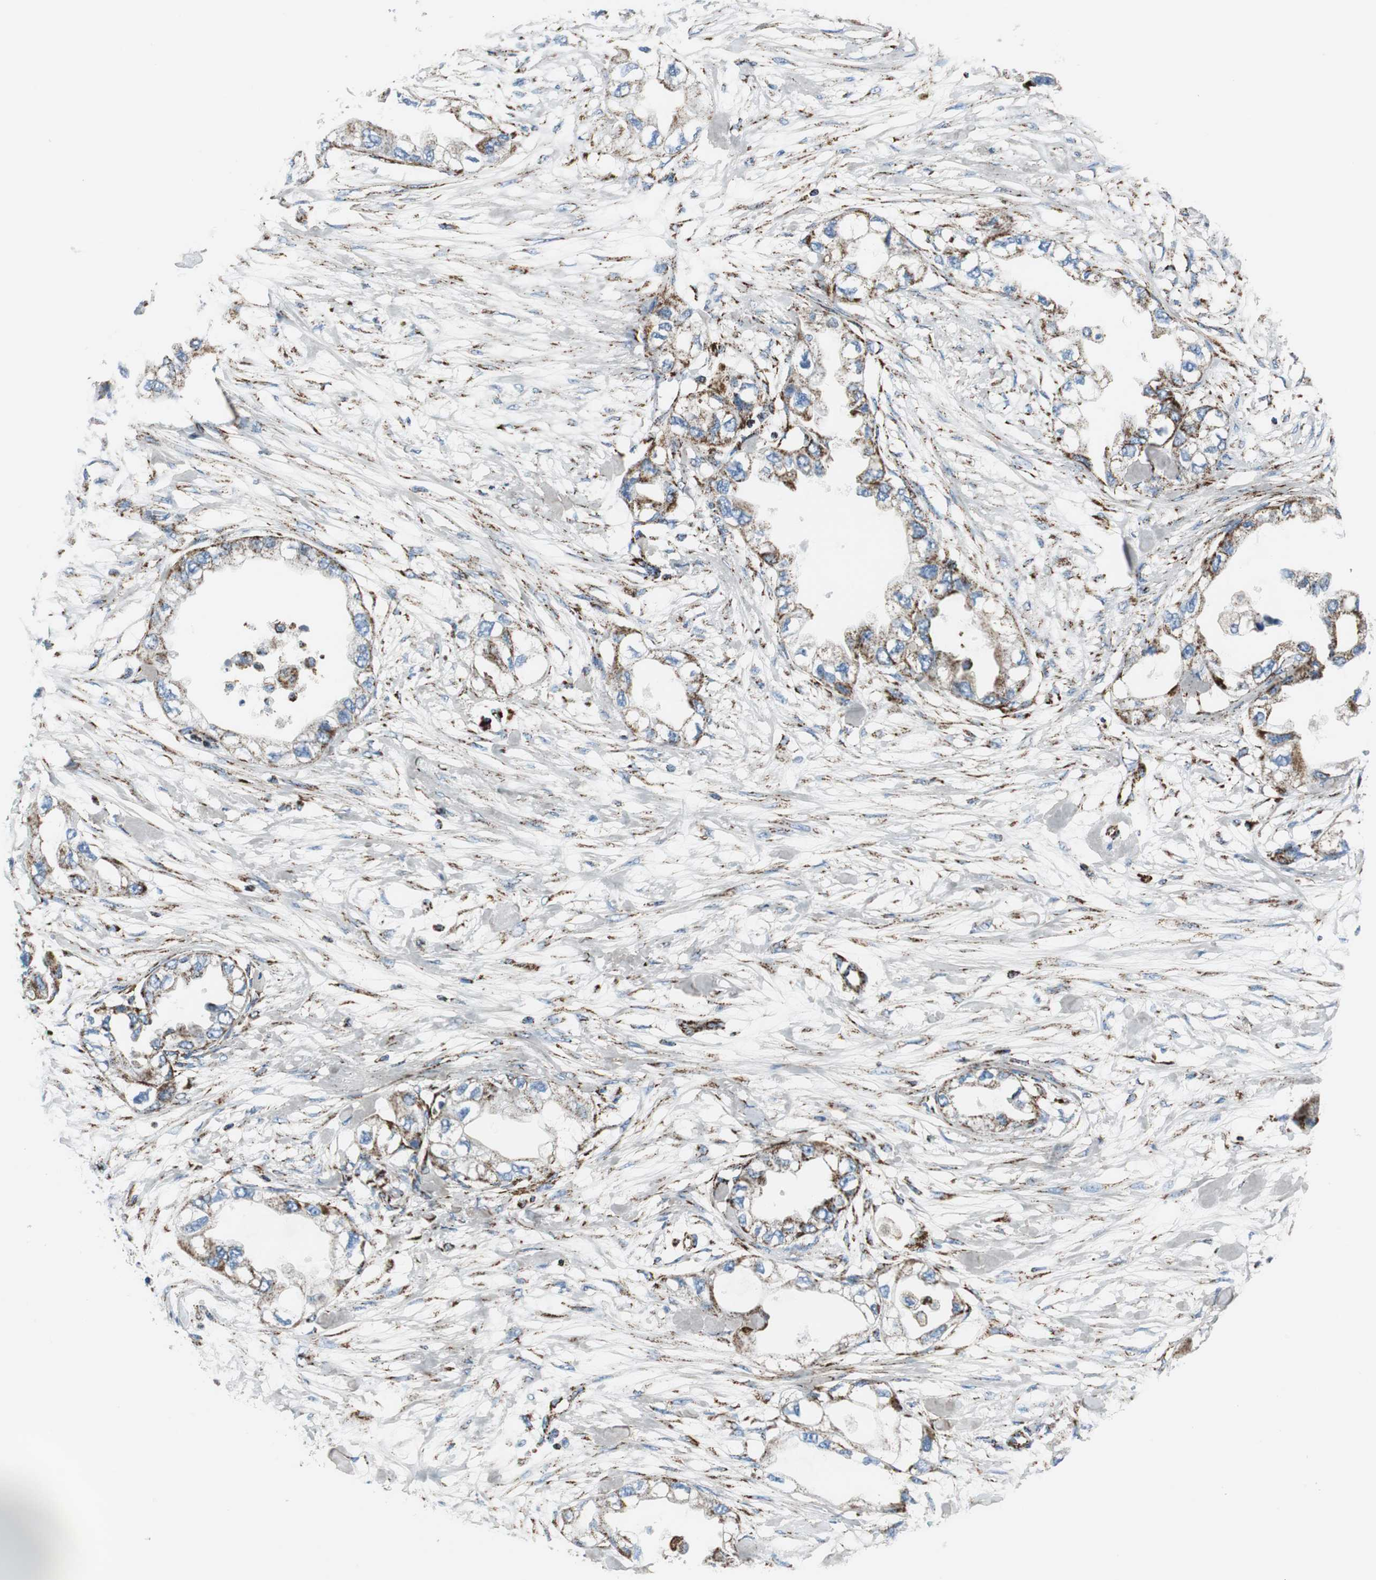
{"staining": {"intensity": "strong", "quantity": "25%-75%", "location": "cytoplasmic/membranous"}, "tissue": "endometrial cancer", "cell_type": "Tumor cells", "image_type": "cancer", "snomed": [{"axis": "morphology", "description": "Adenocarcinoma, NOS"}, {"axis": "topography", "description": "Endometrium"}], "caption": "Adenocarcinoma (endometrial) stained for a protein (brown) shows strong cytoplasmic/membranous positive positivity in about 25%-75% of tumor cells.", "gene": "C1QTNF7", "patient": {"sex": "female", "age": 67}}